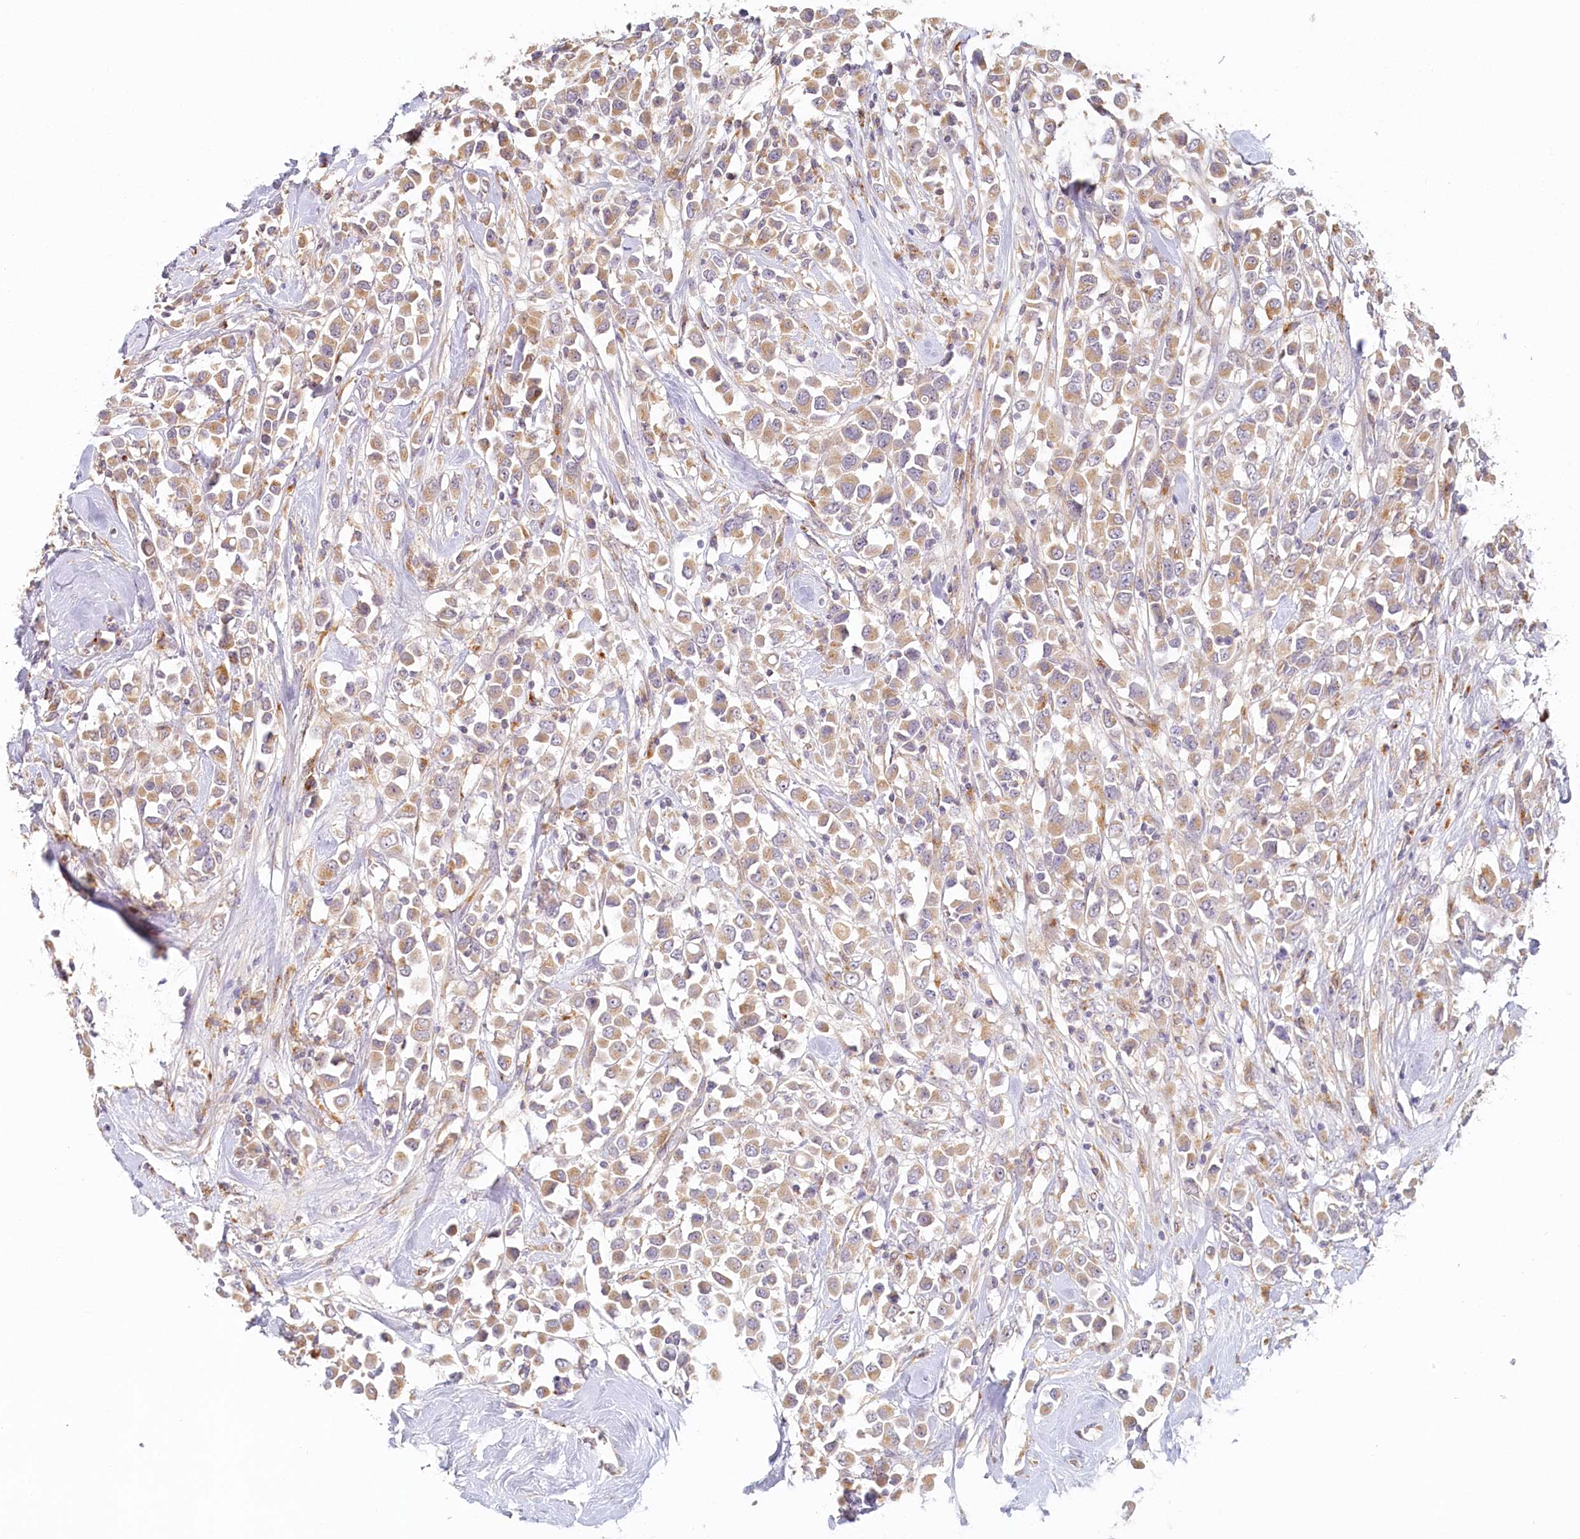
{"staining": {"intensity": "weak", "quantity": ">75%", "location": "cytoplasmic/membranous"}, "tissue": "breast cancer", "cell_type": "Tumor cells", "image_type": "cancer", "snomed": [{"axis": "morphology", "description": "Duct carcinoma"}, {"axis": "topography", "description": "Breast"}], "caption": "Breast invasive ductal carcinoma tissue demonstrates weak cytoplasmic/membranous positivity in about >75% of tumor cells", "gene": "VSIG1", "patient": {"sex": "female", "age": 61}}